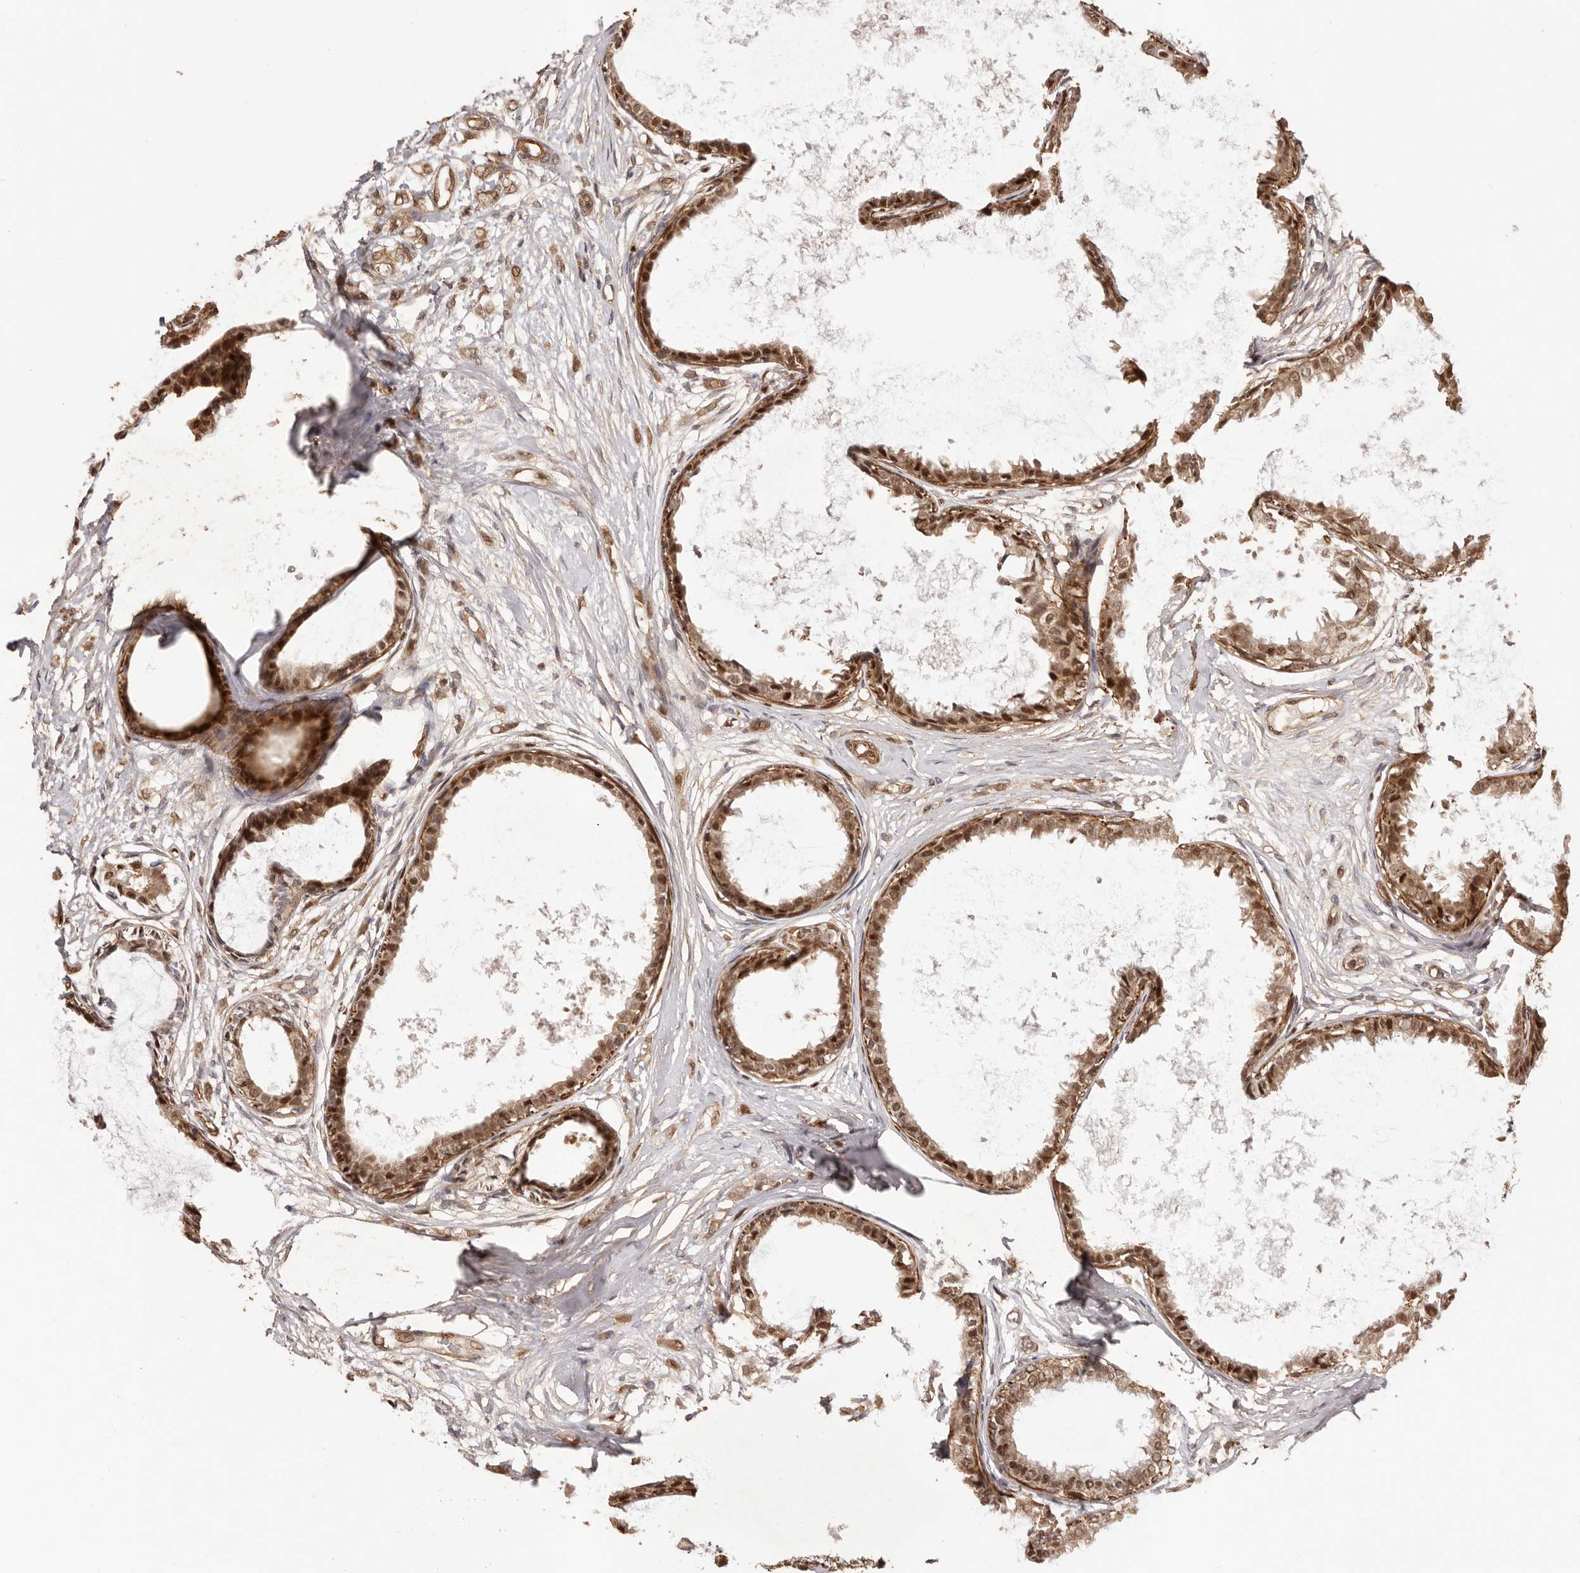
{"staining": {"intensity": "moderate", "quantity": ">75%", "location": "cytoplasmic/membranous"}, "tissue": "breast cancer", "cell_type": "Tumor cells", "image_type": "cancer", "snomed": [{"axis": "morphology", "description": "Normal tissue, NOS"}, {"axis": "morphology", "description": "Lobular carcinoma"}, {"axis": "topography", "description": "Breast"}], "caption": "The immunohistochemical stain shows moderate cytoplasmic/membranous staining in tumor cells of breast cancer tissue. (Stains: DAB in brown, nuclei in blue, Microscopy: brightfield microscopy at high magnification).", "gene": "UBR2", "patient": {"sex": "female", "age": 47}}